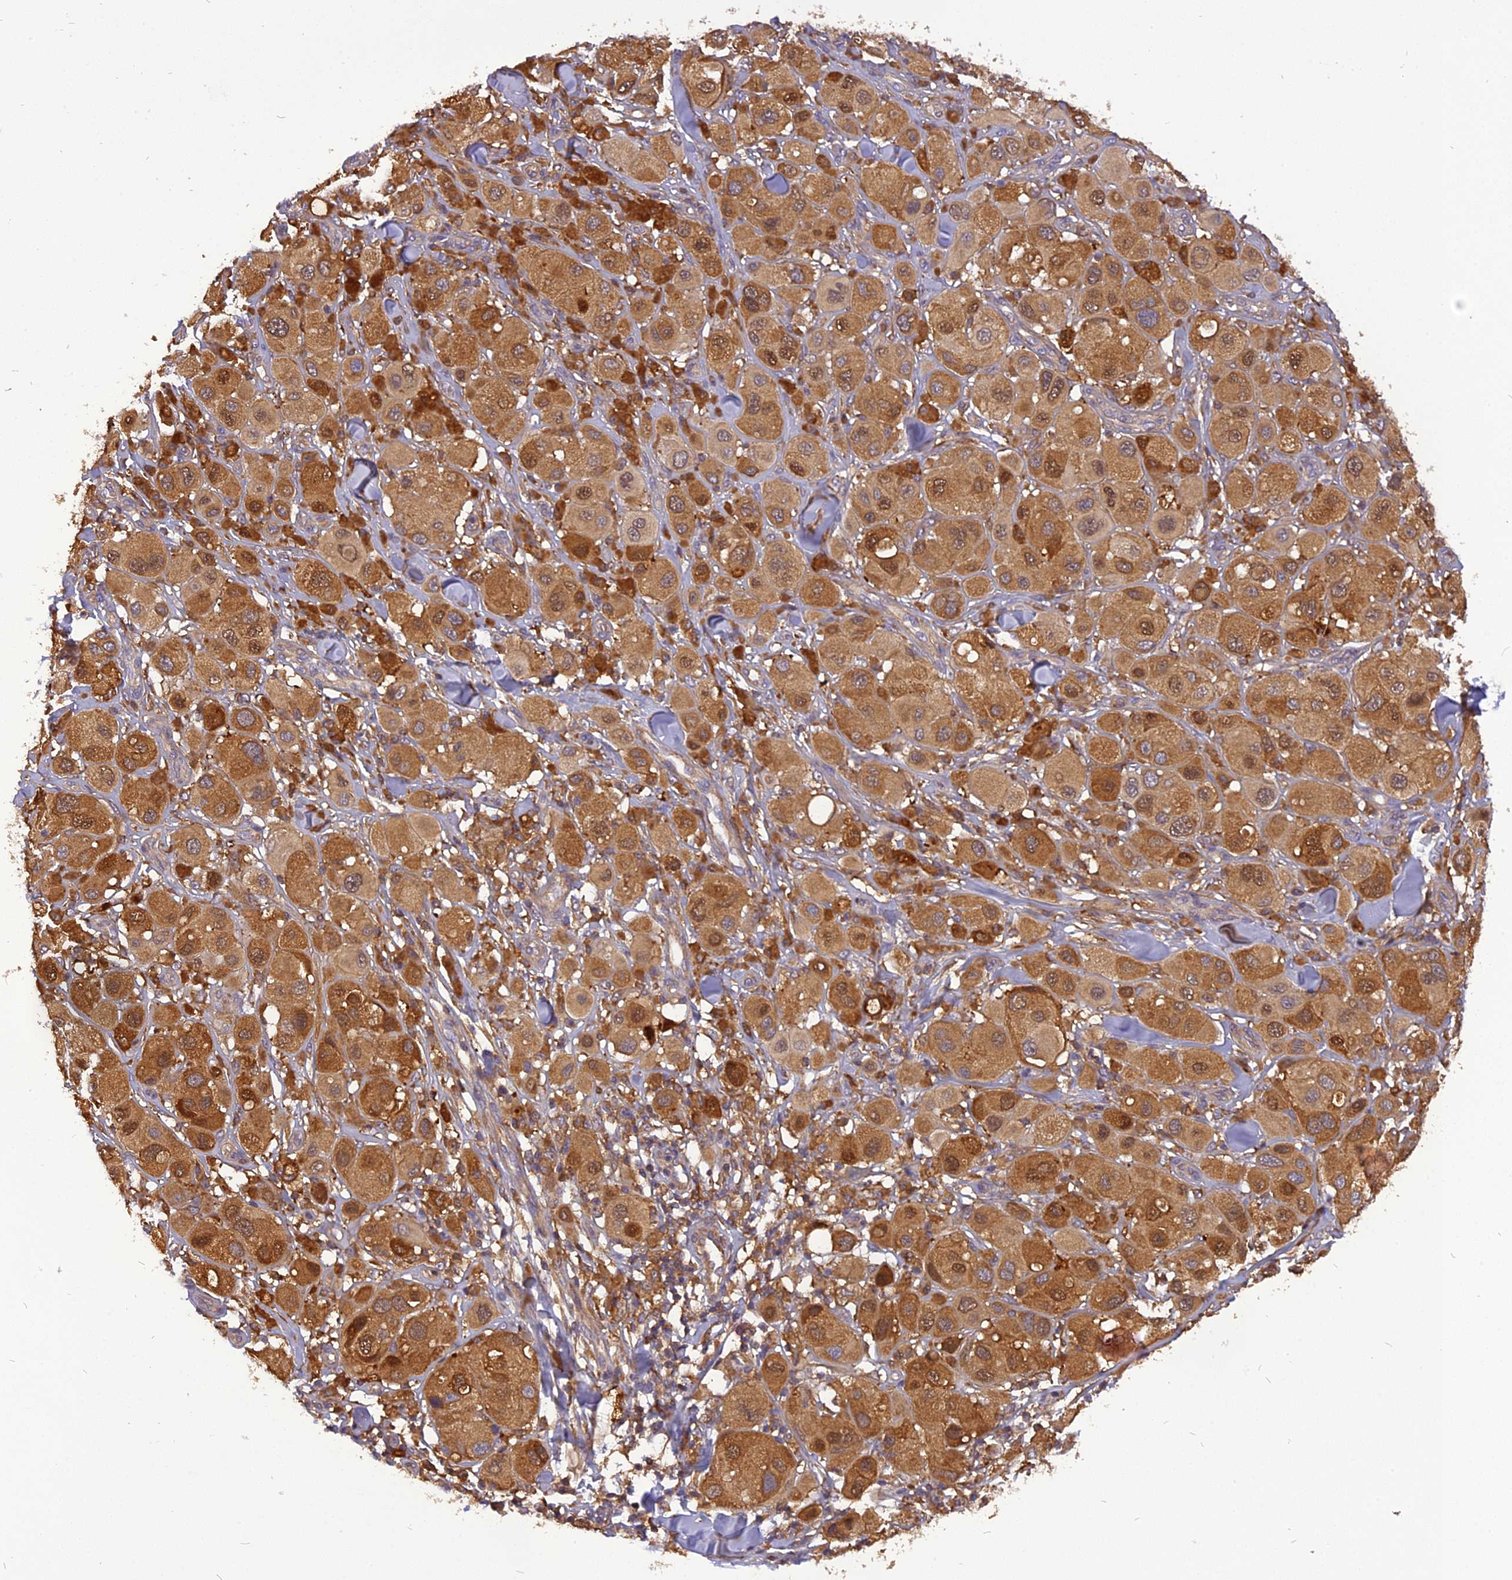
{"staining": {"intensity": "moderate", "quantity": ">75%", "location": "cytoplasmic/membranous,nuclear"}, "tissue": "melanoma", "cell_type": "Tumor cells", "image_type": "cancer", "snomed": [{"axis": "morphology", "description": "Malignant melanoma, Metastatic site"}, {"axis": "topography", "description": "Skin"}], "caption": "IHC micrograph of malignant melanoma (metastatic site) stained for a protein (brown), which exhibits medium levels of moderate cytoplasmic/membranous and nuclear staining in about >75% of tumor cells.", "gene": "STOML1", "patient": {"sex": "male", "age": 41}}